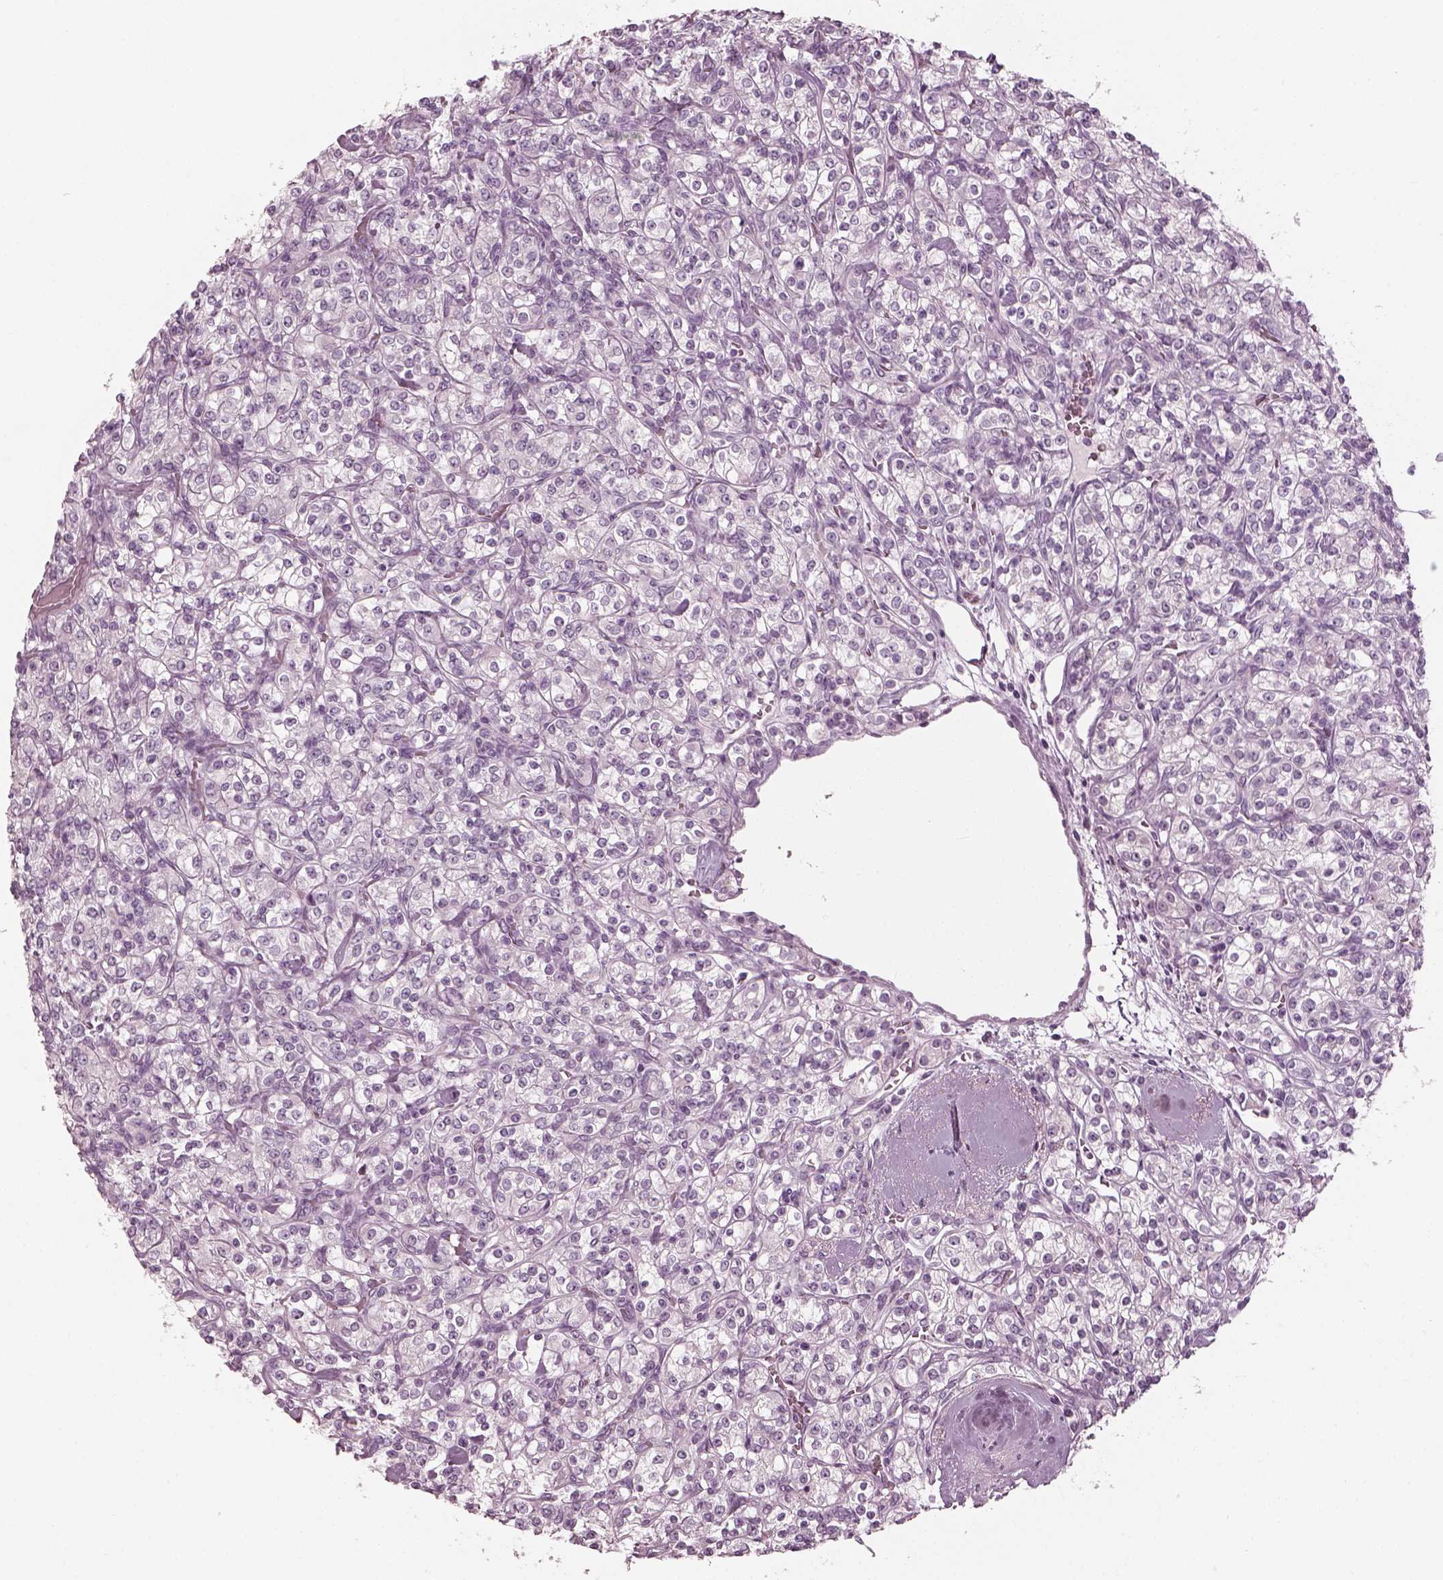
{"staining": {"intensity": "negative", "quantity": "none", "location": "none"}, "tissue": "renal cancer", "cell_type": "Tumor cells", "image_type": "cancer", "snomed": [{"axis": "morphology", "description": "Adenocarcinoma, NOS"}, {"axis": "topography", "description": "Kidney"}], "caption": "The histopathology image exhibits no staining of tumor cells in renal cancer. Brightfield microscopy of IHC stained with DAB (3,3'-diaminobenzidine) (brown) and hematoxylin (blue), captured at high magnification.", "gene": "CNTN1", "patient": {"sex": "male", "age": 77}}